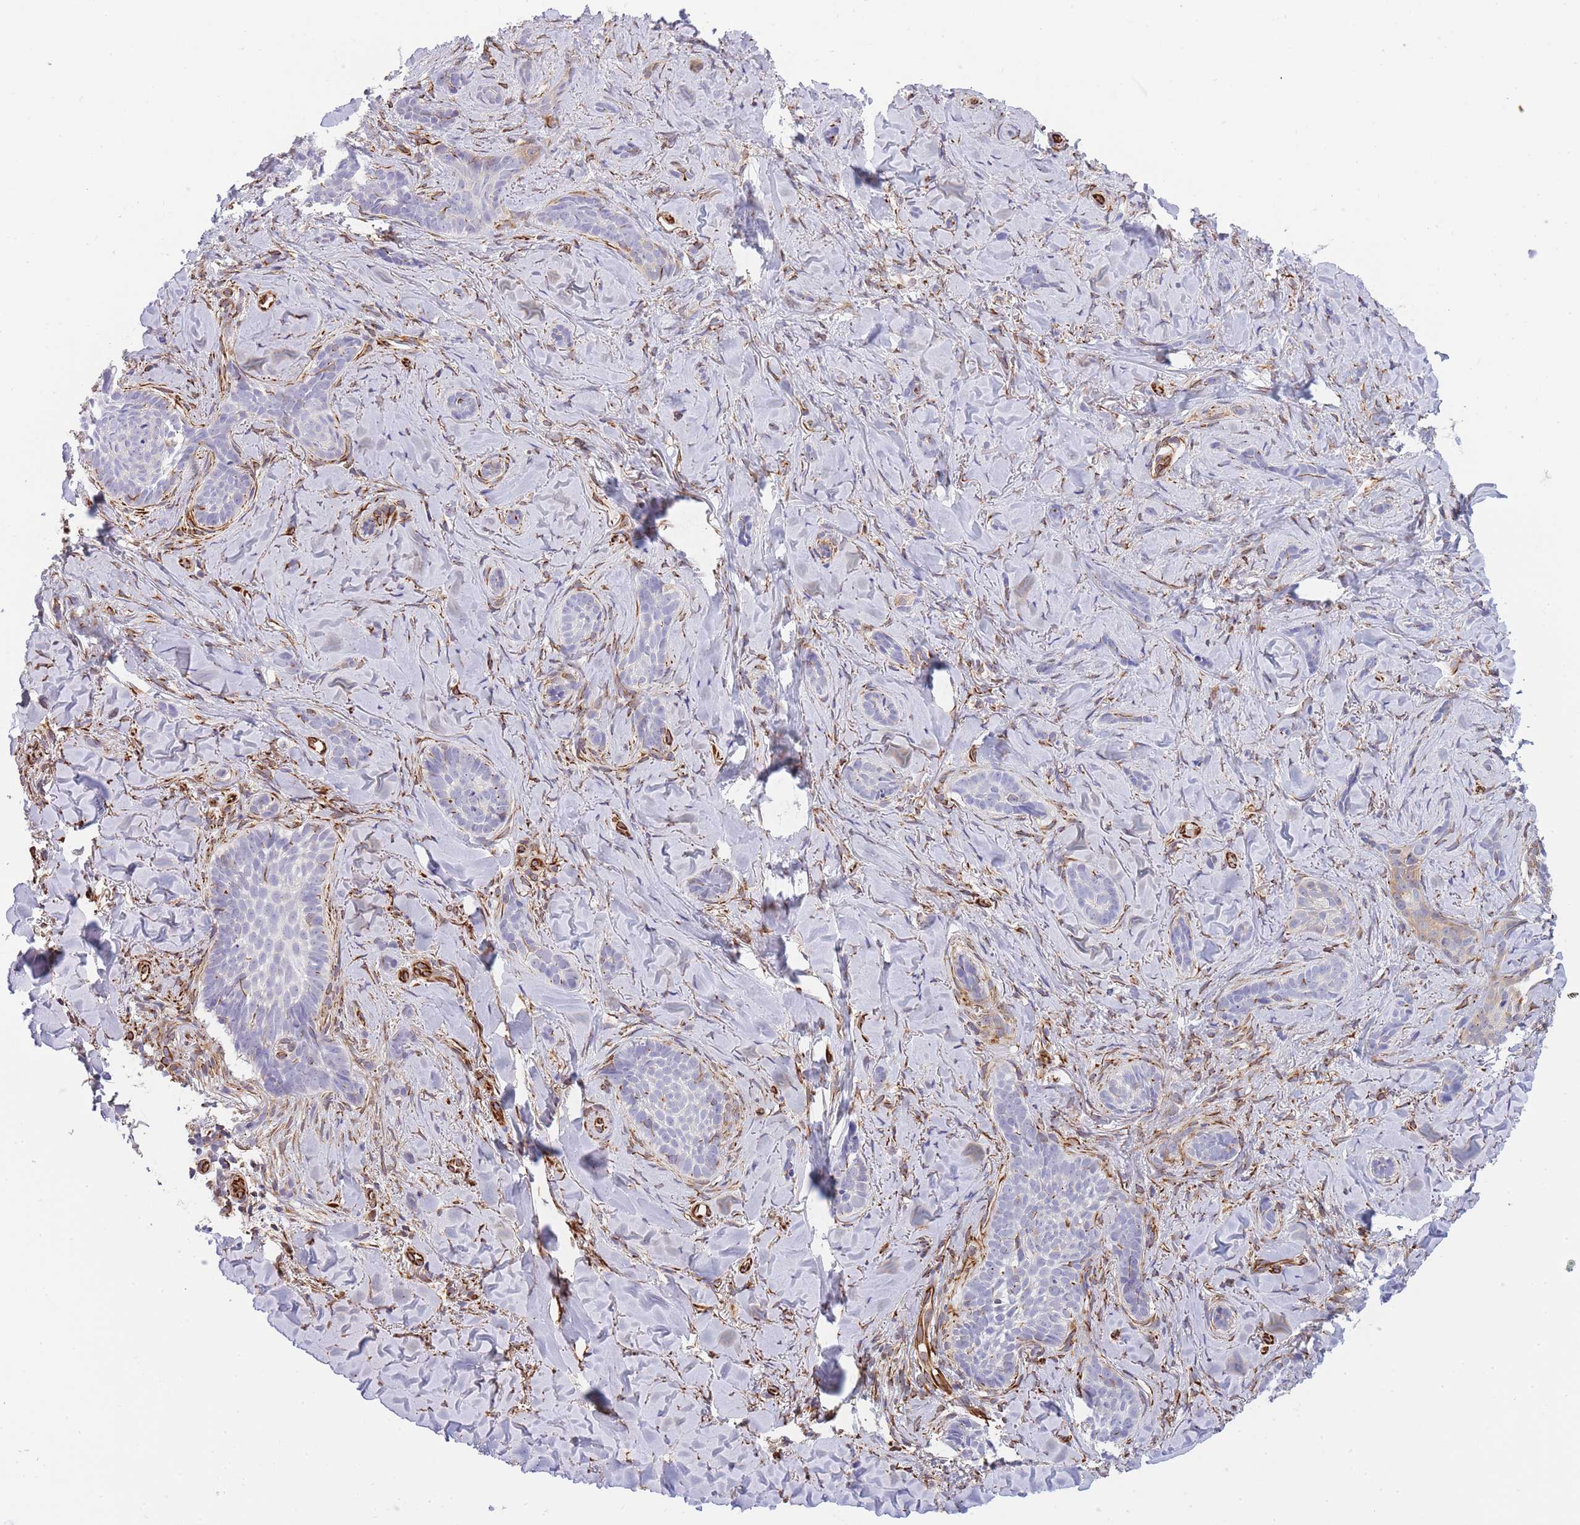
{"staining": {"intensity": "negative", "quantity": "none", "location": "none"}, "tissue": "skin cancer", "cell_type": "Tumor cells", "image_type": "cancer", "snomed": [{"axis": "morphology", "description": "Basal cell carcinoma"}, {"axis": "topography", "description": "Skin"}], "caption": "Immunohistochemistry (IHC) image of human skin basal cell carcinoma stained for a protein (brown), which exhibits no staining in tumor cells.", "gene": "ECPAS", "patient": {"sex": "female", "age": 55}}